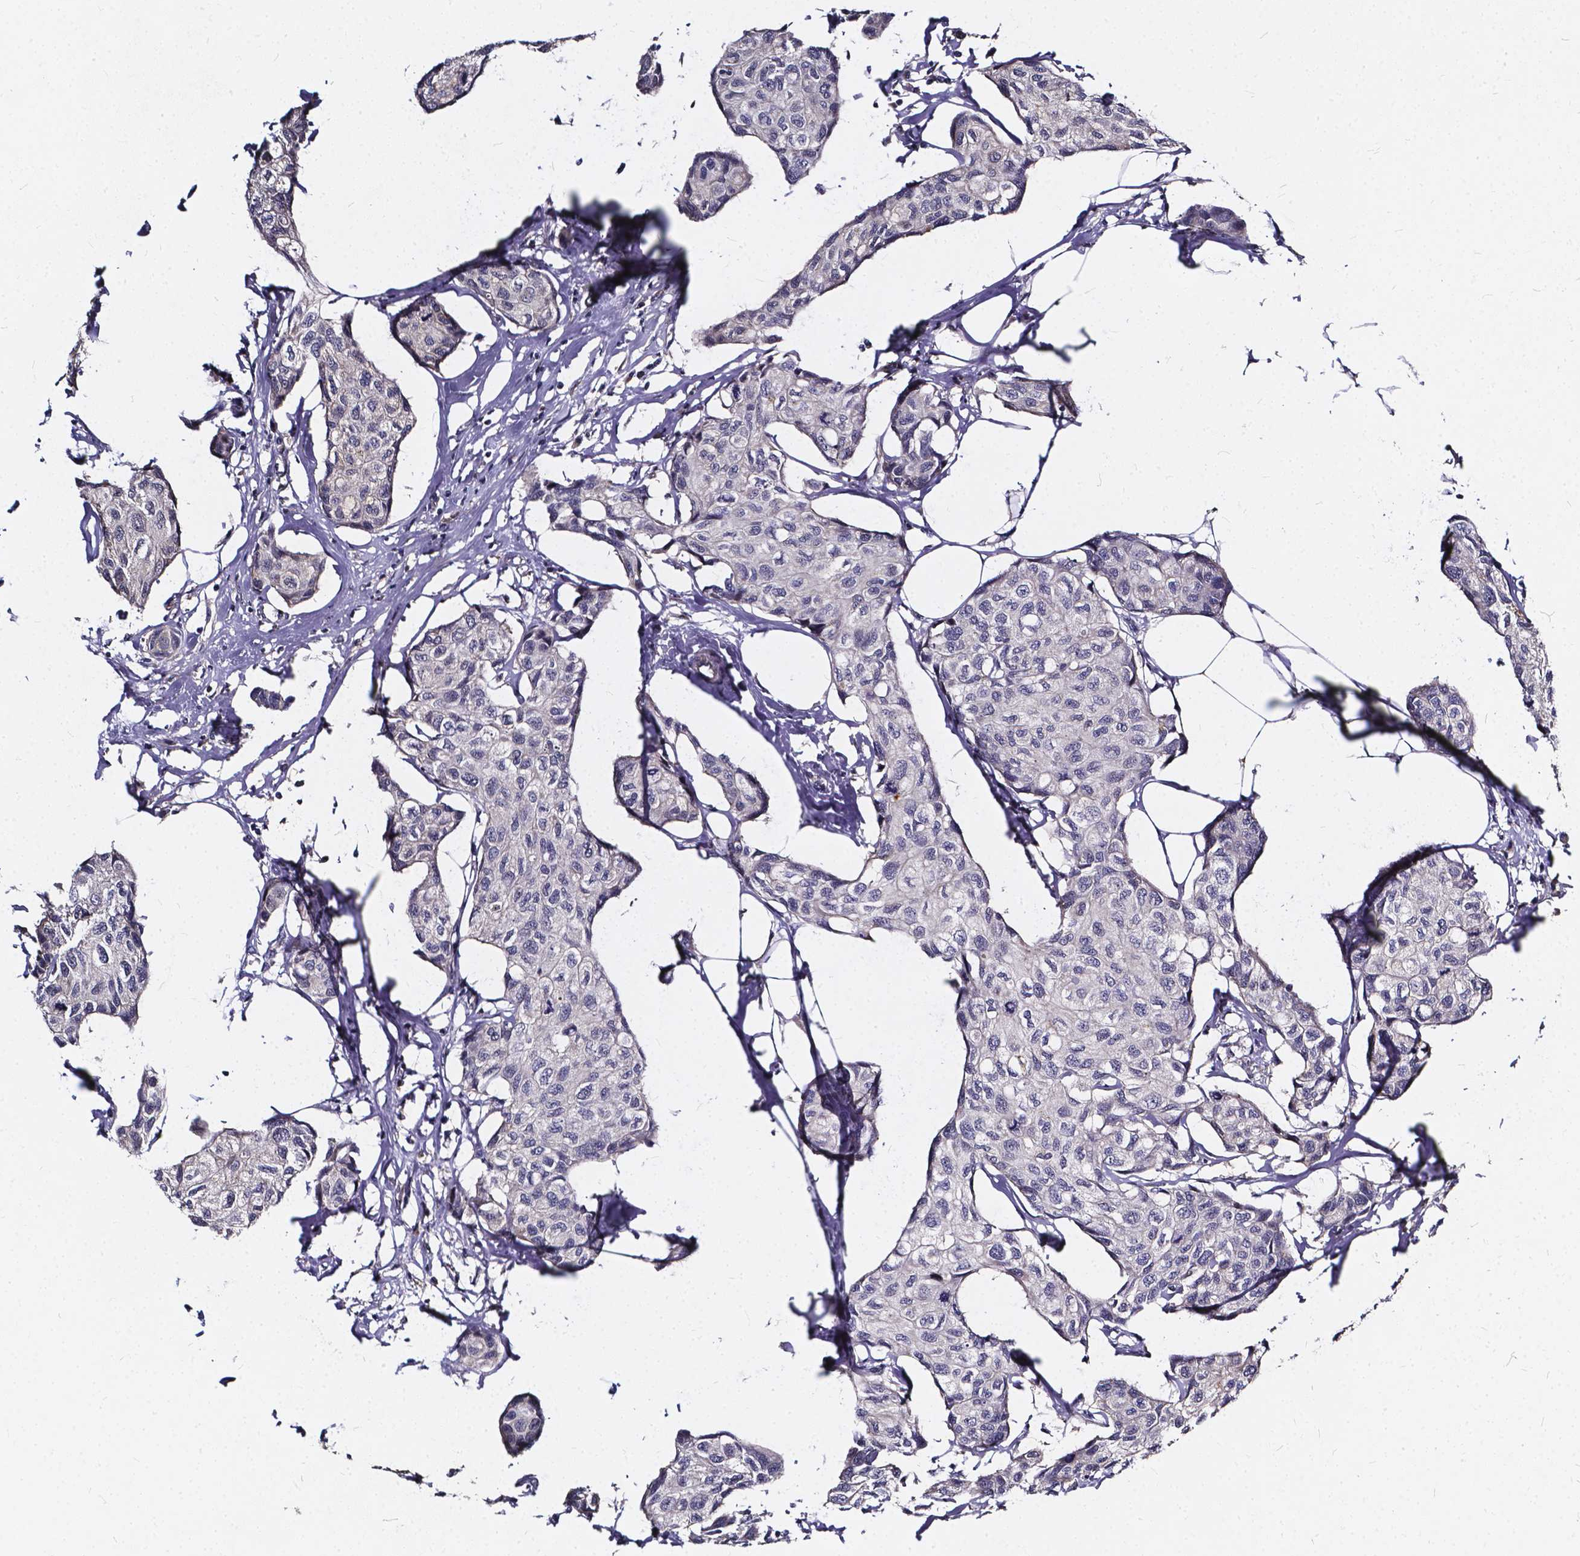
{"staining": {"intensity": "negative", "quantity": "none", "location": "none"}, "tissue": "breast cancer", "cell_type": "Tumor cells", "image_type": "cancer", "snomed": [{"axis": "morphology", "description": "Duct carcinoma"}, {"axis": "topography", "description": "Breast"}], "caption": "IHC micrograph of human breast cancer stained for a protein (brown), which shows no positivity in tumor cells.", "gene": "SOWAHA", "patient": {"sex": "female", "age": 80}}